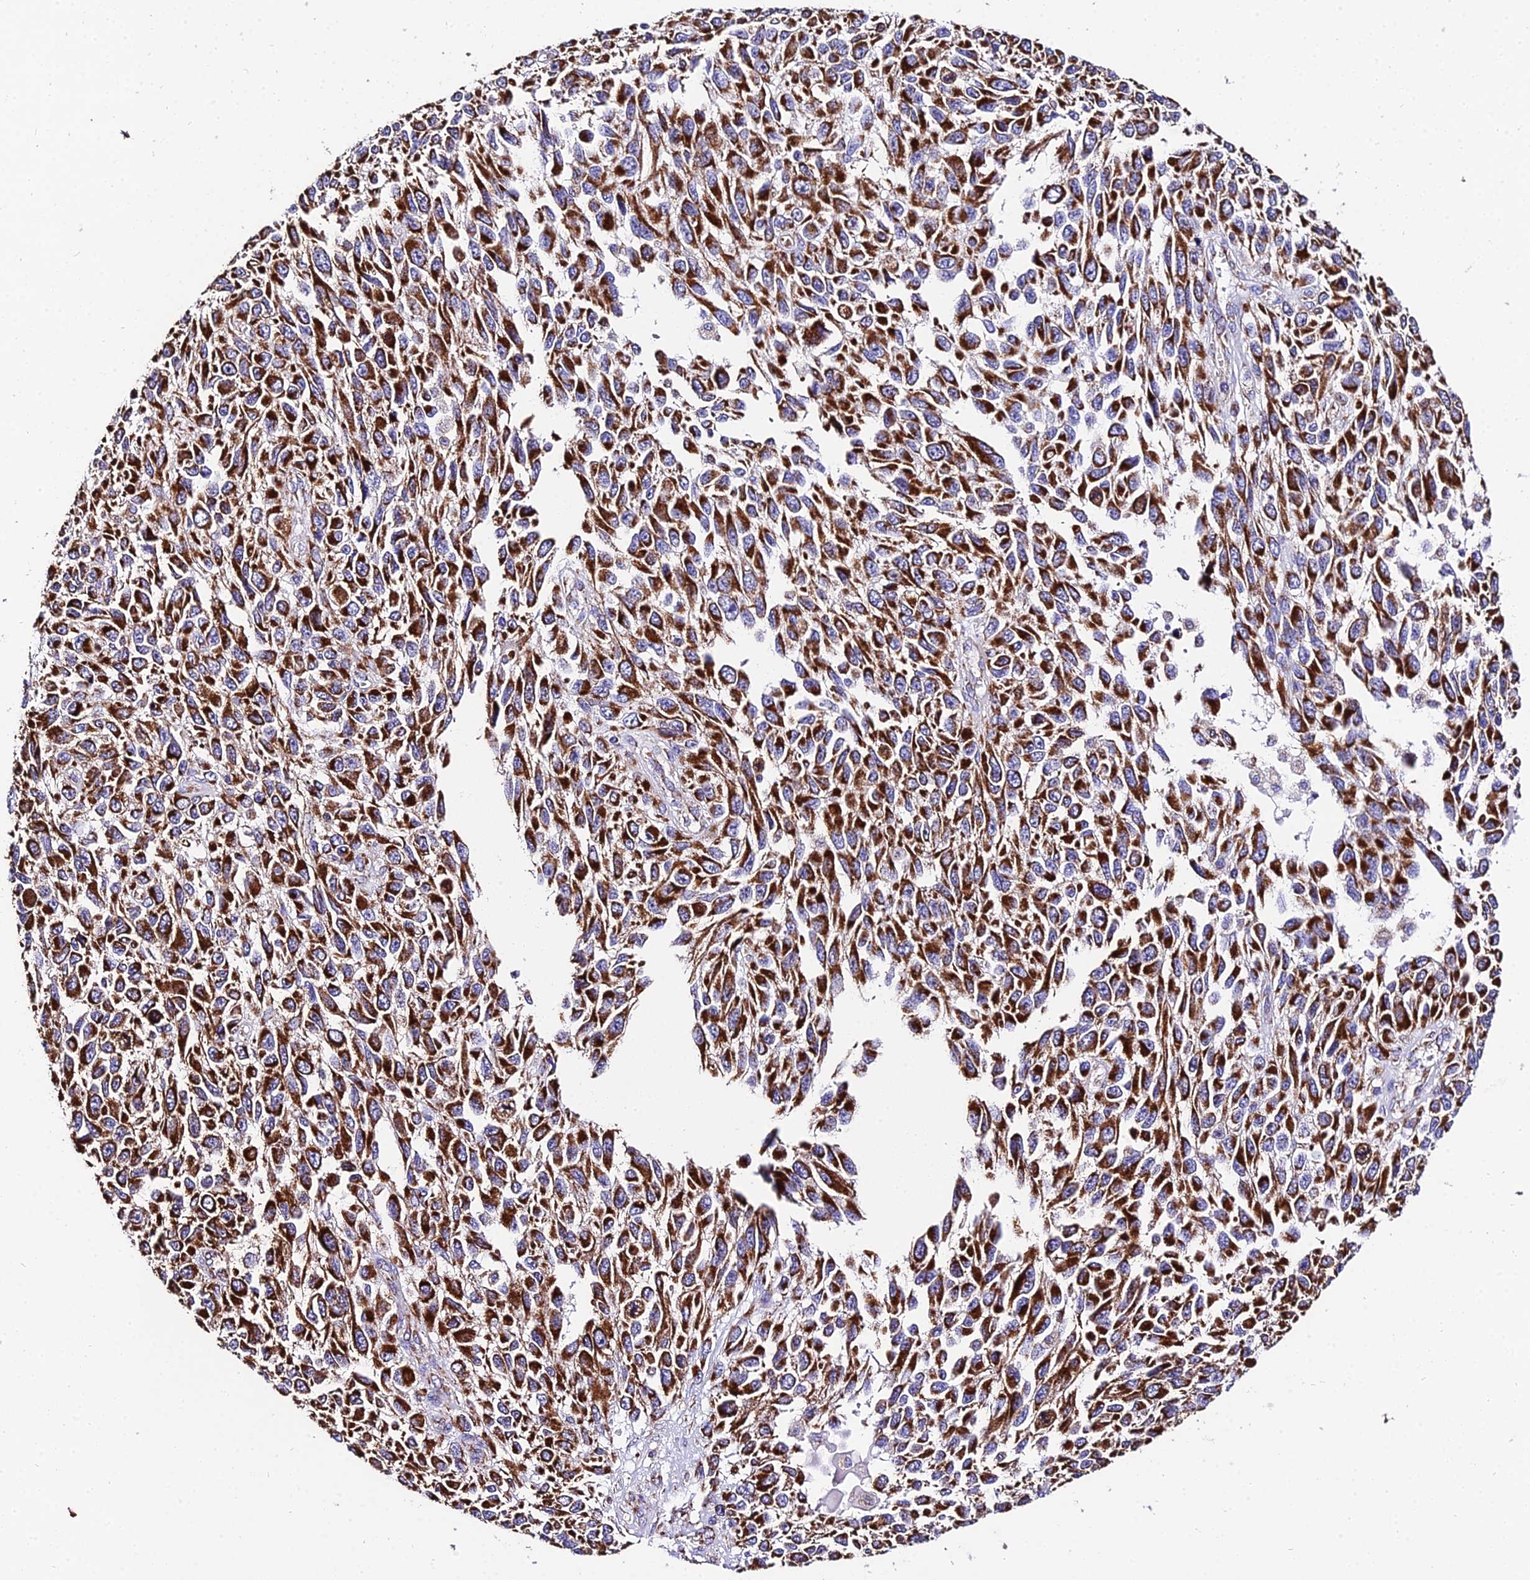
{"staining": {"intensity": "strong", "quantity": ">75%", "location": "cytoplasmic/membranous"}, "tissue": "melanoma", "cell_type": "Tumor cells", "image_type": "cancer", "snomed": [{"axis": "morphology", "description": "Malignant melanoma, NOS"}, {"axis": "topography", "description": "Skin"}], "caption": "Melanoma tissue shows strong cytoplasmic/membranous positivity in about >75% of tumor cells, visualized by immunohistochemistry. (DAB (3,3'-diaminobenzidine) = brown stain, brightfield microscopy at high magnification).", "gene": "OCIAD1", "patient": {"sex": "female", "age": 96}}